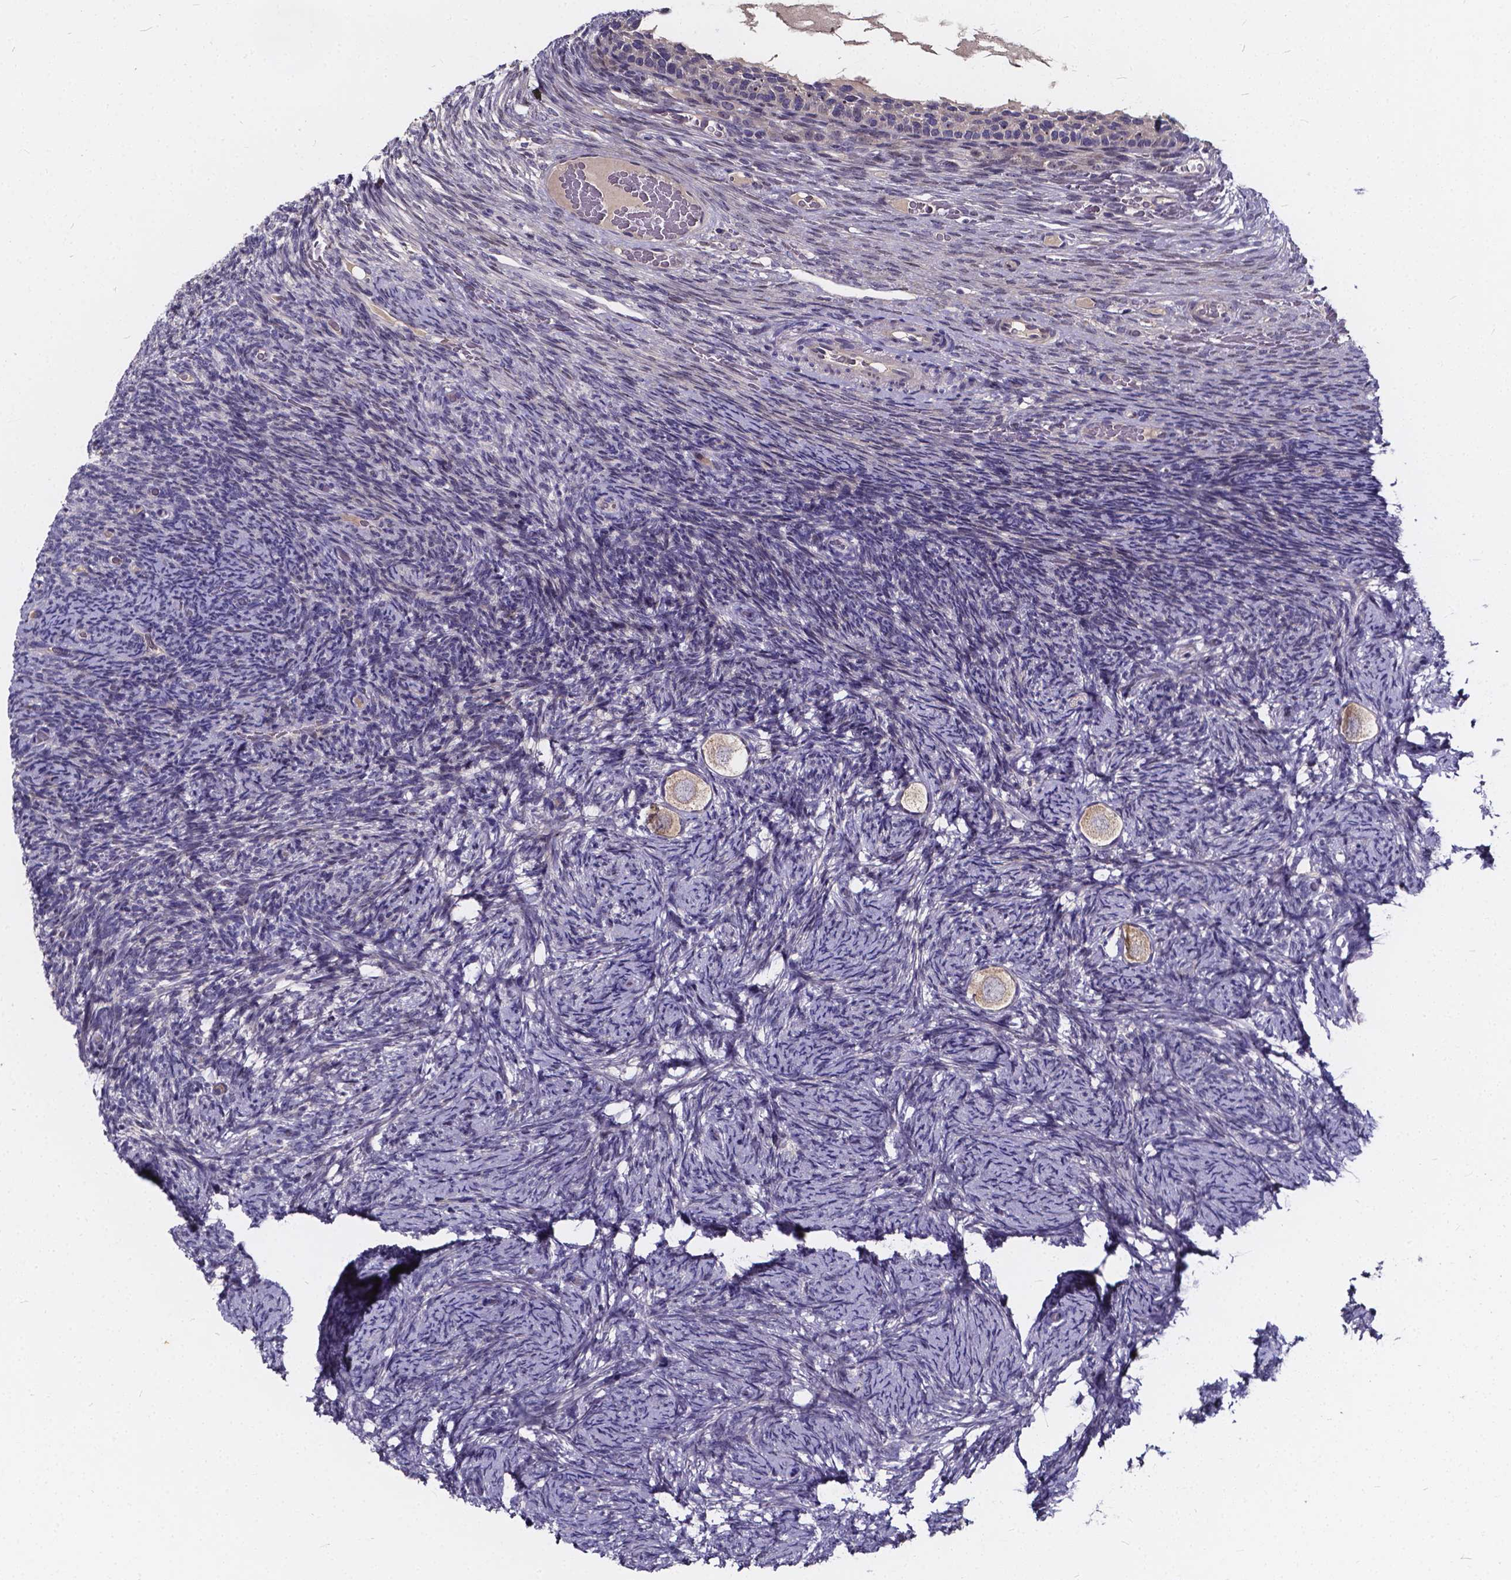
{"staining": {"intensity": "moderate", "quantity": "25%-75%", "location": "cytoplasmic/membranous"}, "tissue": "ovary", "cell_type": "Follicle cells", "image_type": "normal", "snomed": [{"axis": "morphology", "description": "Normal tissue, NOS"}, {"axis": "topography", "description": "Ovary"}], "caption": "Immunohistochemistry photomicrograph of benign ovary stained for a protein (brown), which exhibits medium levels of moderate cytoplasmic/membranous expression in approximately 25%-75% of follicle cells.", "gene": "SOWAHA", "patient": {"sex": "female", "age": 34}}